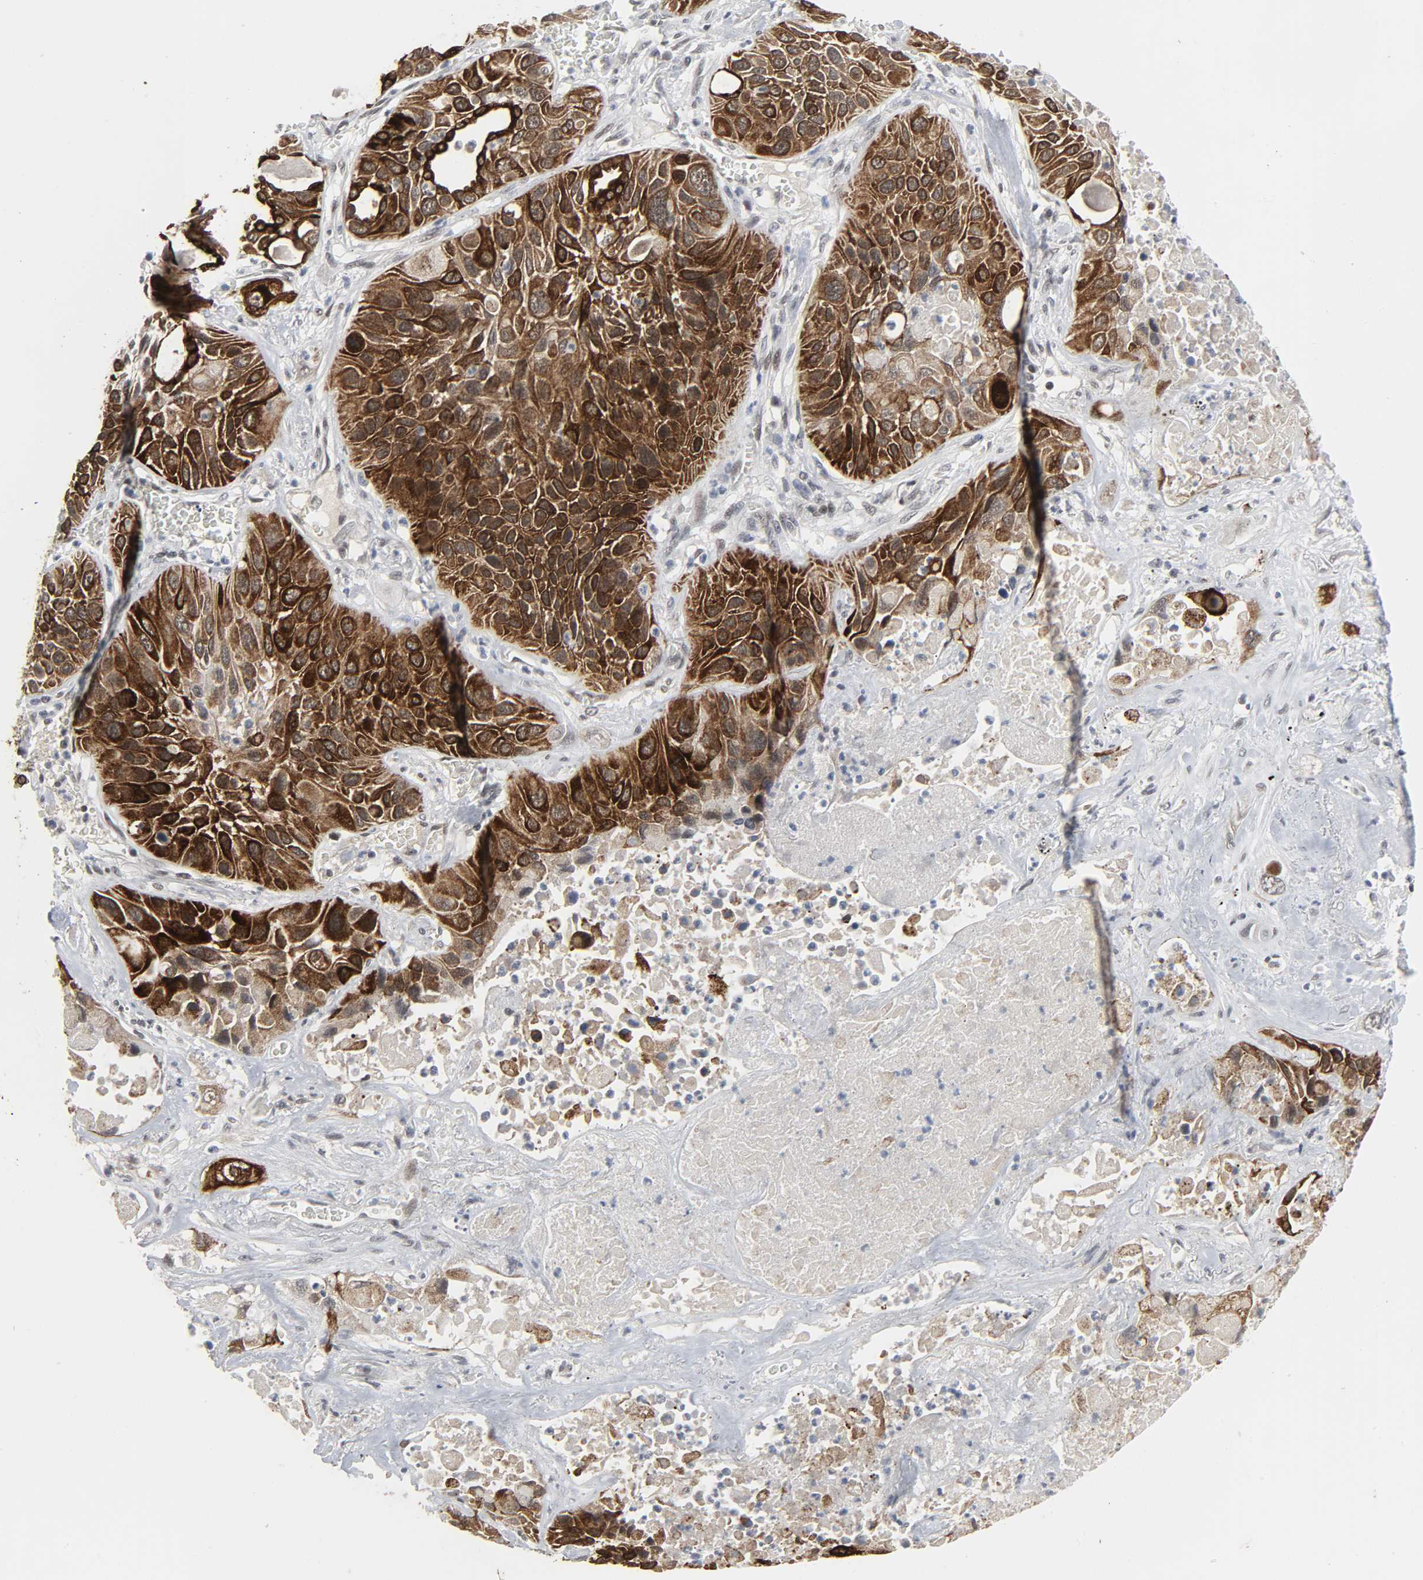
{"staining": {"intensity": "strong", "quantity": ">75%", "location": "cytoplasmic/membranous"}, "tissue": "lung cancer", "cell_type": "Tumor cells", "image_type": "cancer", "snomed": [{"axis": "morphology", "description": "Squamous cell carcinoma, NOS"}, {"axis": "topography", "description": "Lung"}], "caption": "There is high levels of strong cytoplasmic/membranous expression in tumor cells of lung cancer, as demonstrated by immunohistochemical staining (brown color).", "gene": "MUC1", "patient": {"sex": "female", "age": 76}}